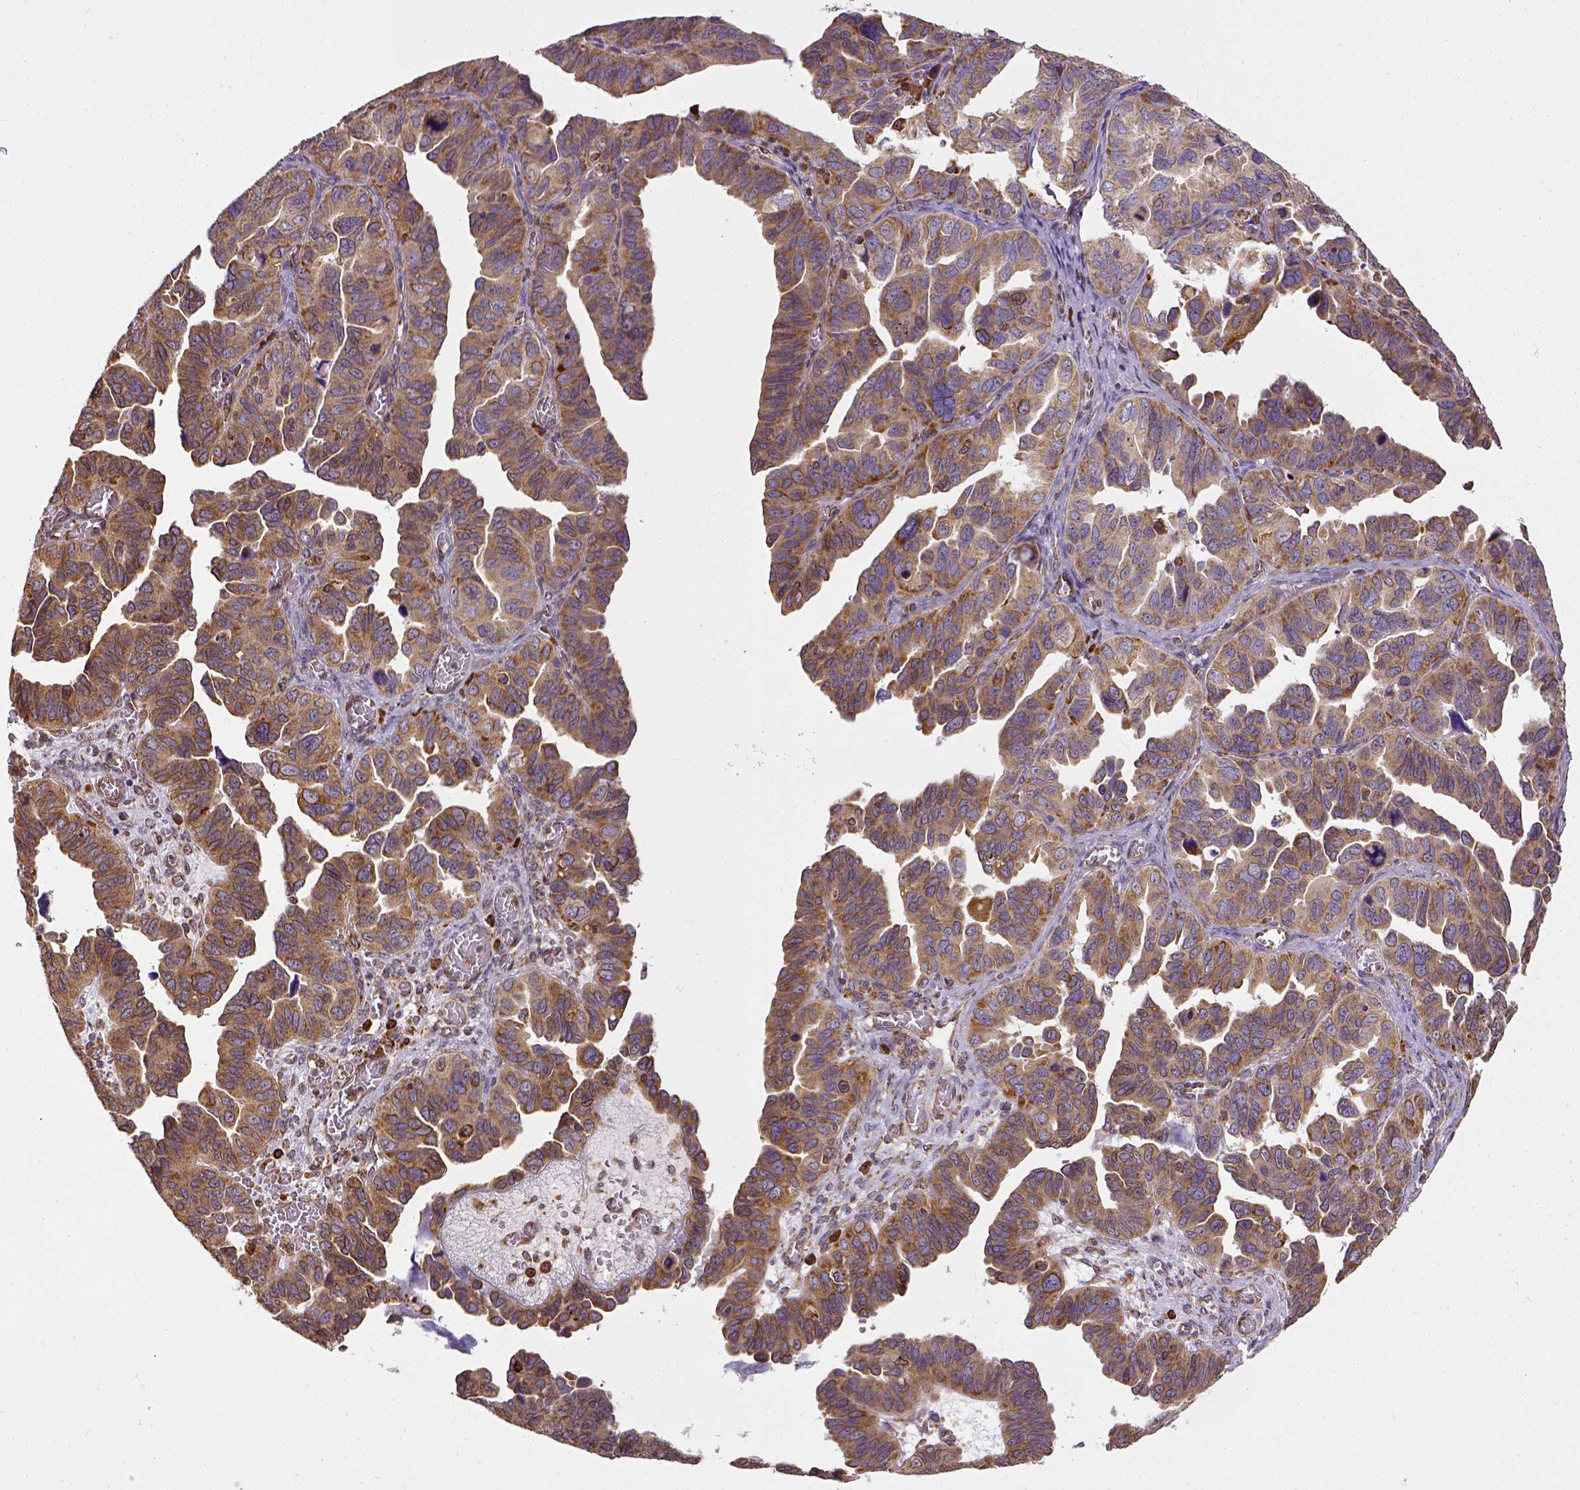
{"staining": {"intensity": "moderate", "quantity": ">75%", "location": "cytoplasmic/membranous"}, "tissue": "ovarian cancer", "cell_type": "Tumor cells", "image_type": "cancer", "snomed": [{"axis": "morphology", "description": "Cystadenocarcinoma, serous, NOS"}, {"axis": "topography", "description": "Ovary"}], "caption": "DAB (3,3'-diaminobenzidine) immunohistochemical staining of ovarian cancer (serous cystadenocarcinoma) shows moderate cytoplasmic/membranous protein expression in approximately >75% of tumor cells. The staining was performed using DAB to visualize the protein expression in brown, while the nuclei were stained in blue with hematoxylin (Magnification: 20x).", "gene": "MTDH", "patient": {"sex": "female", "age": 64}}